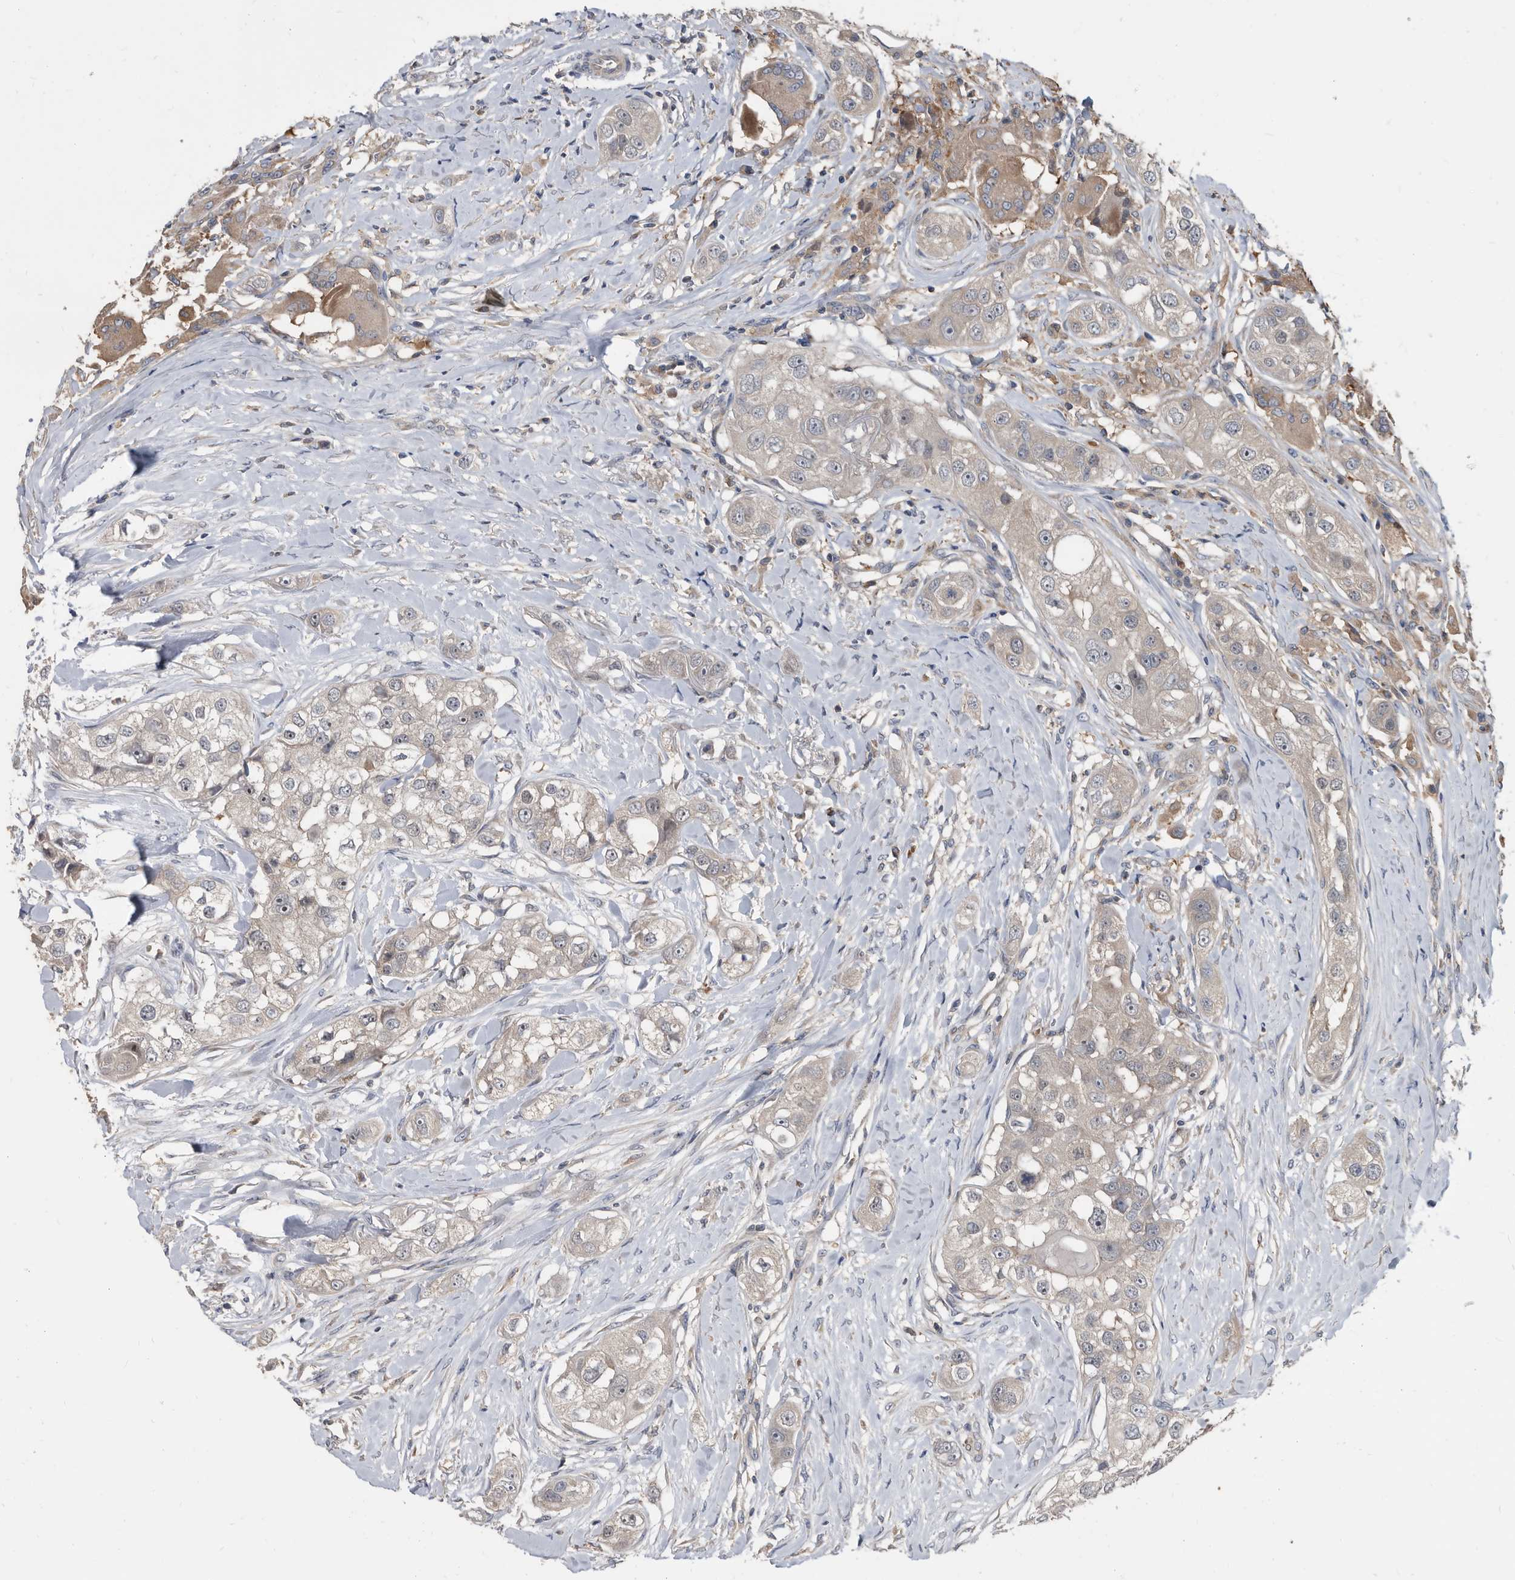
{"staining": {"intensity": "weak", "quantity": "<25%", "location": "cytoplasmic/membranous"}, "tissue": "head and neck cancer", "cell_type": "Tumor cells", "image_type": "cancer", "snomed": [{"axis": "morphology", "description": "Normal tissue, NOS"}, {"axis": "morphology", "description": "Squamous cell carcinoma, NOS"}, {"axis": "topography", "description": "Skeletal muscle"}, {"axis": "topography", "description": "Head-Neck"}], "caption": "An immunohistochemistry (IHC) photomicrograph of squamous cell carcinoma (head and neck) is shown. There is no staining in tumor cells of squamous cell carcinoma (head and neck).", "gene": "APEH", "patient": {"sex": "male", "age": 51}}